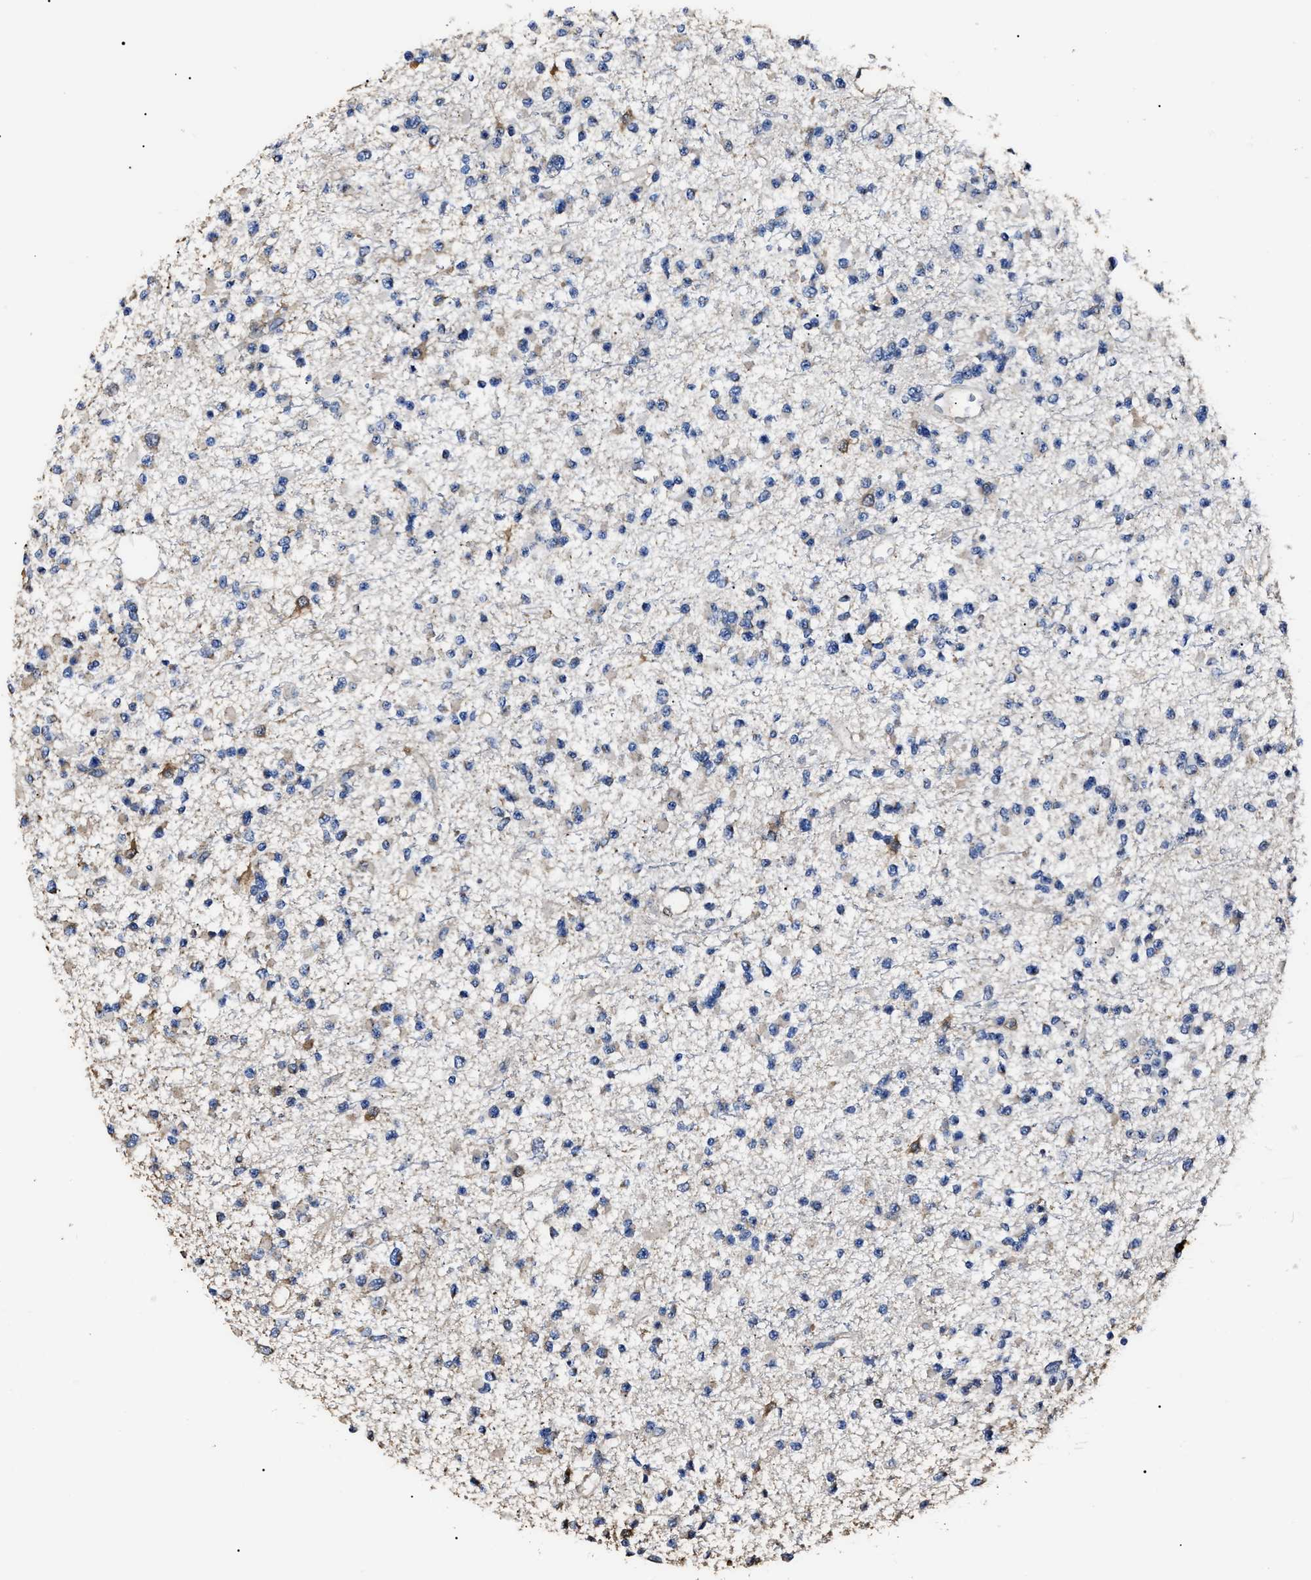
{"staining": {"intensity": "weak", "quantity": "<25%", "location": "cytoplasmic/membranous"}, "tissue": "glioma", "cell_type": "Tumor cells", "image_type": "cancer", "snomed": [{"axis": "morphology", "description": "Glioma, malignant, Low grade"}, {"axis": "topography", "description": "Brain"}], "caption": "Glioma stained for a protein using immunohistochemistry (IHC) exhibits no expression tumor cells.", "gene": "ALDH1A1", "patient": {"sex": "female", "age": 22}}